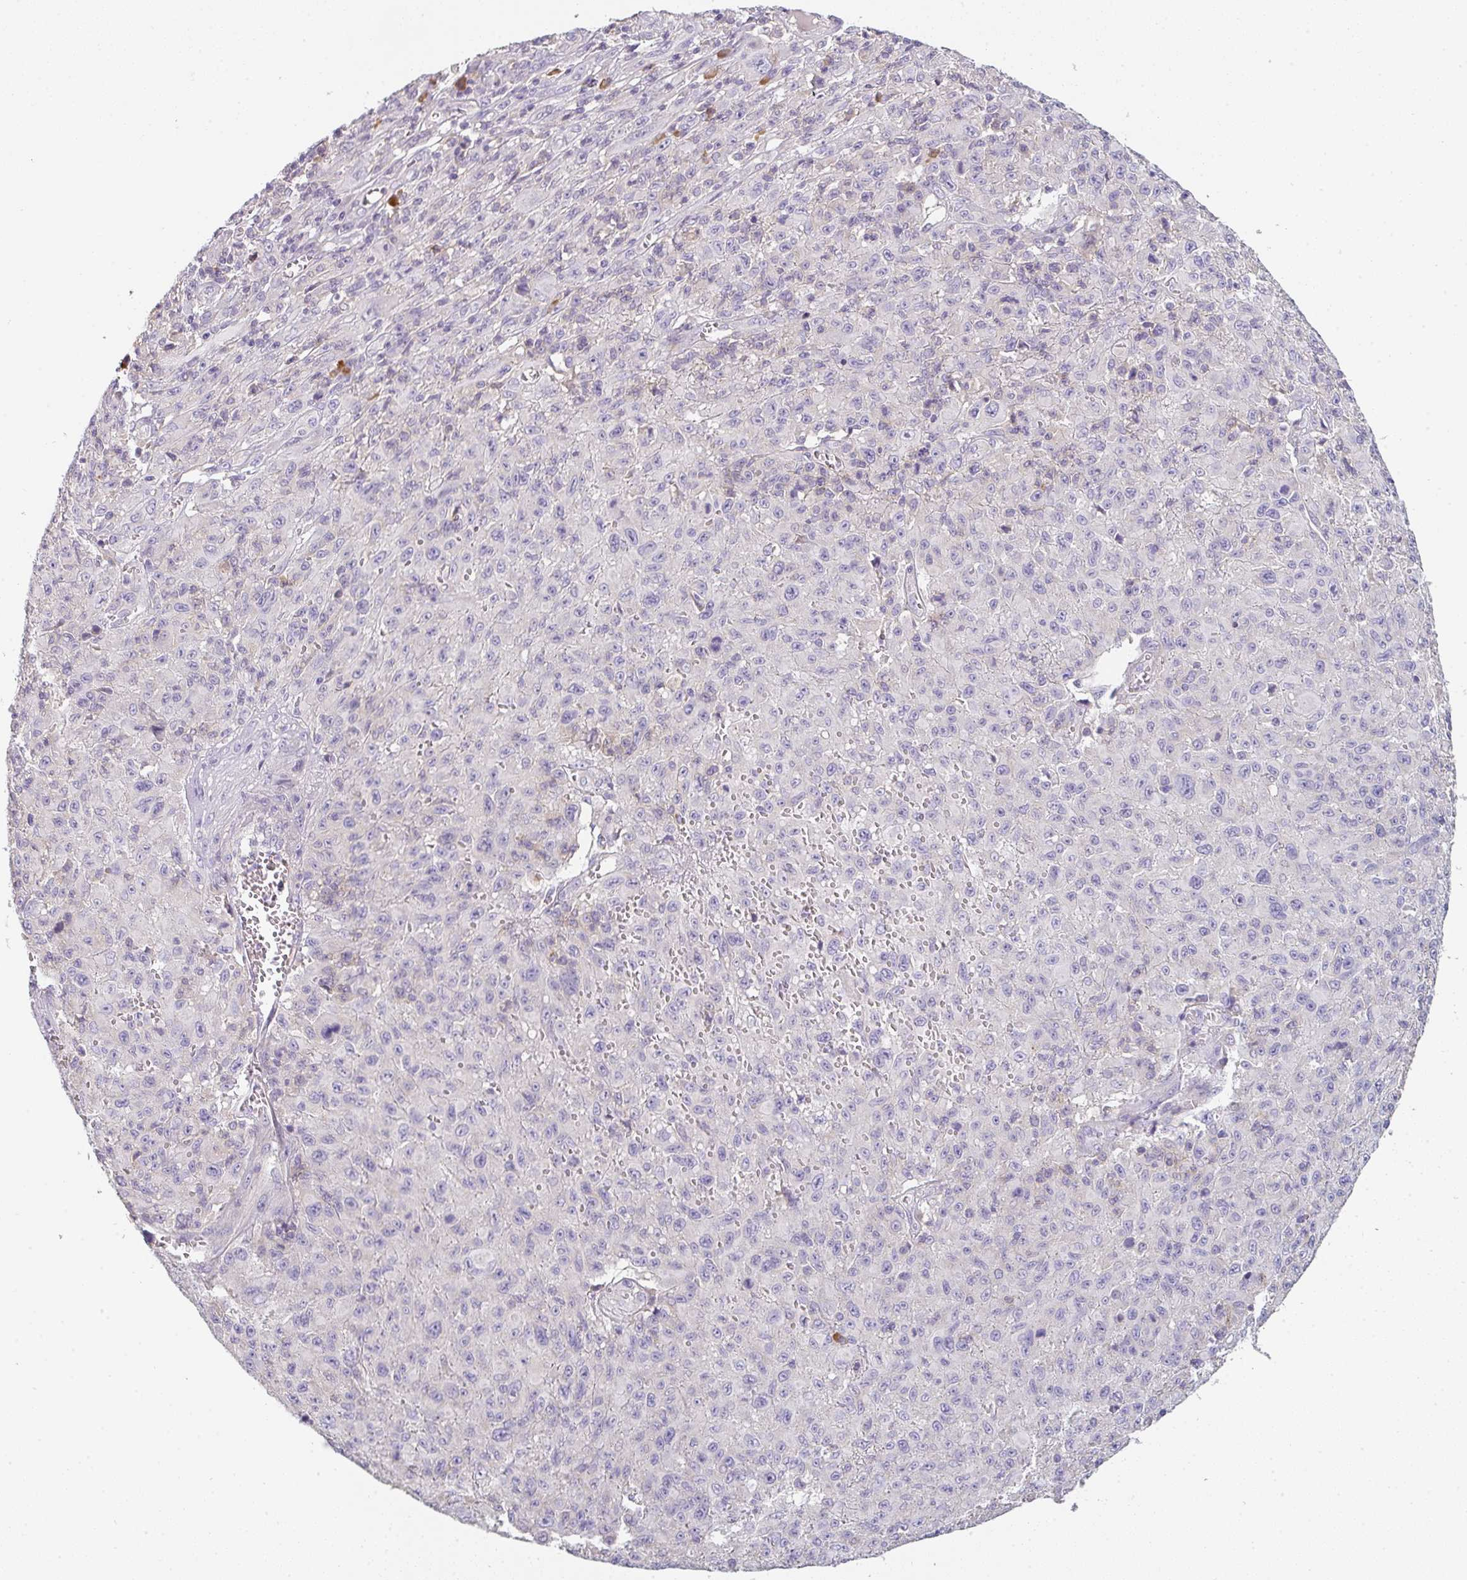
{"staining": {"intensity": "negative", "quantity": "none", "location": "none"}, "tissue": "melanoma", "cell_type": "Tumor cells", "image_type": "cancer", "snomed": [{"axis": "morphology", "description": "Malignant melanoma, NOS"}, {"axis": "topography", "description": "Skin"}], "caption": "Melanoma was stained to show a protein in brown. There is no significant positivity in tumor cells. (Stains: DAB (3,3'-diaminobenzidine) immunohistochemistry (IHC) with hematoxylin counter stain, Microscopy: brightfield microscopy at high magnification).", "gene": "ZNF215", "patient": {"sex": "male", "age": 46}}